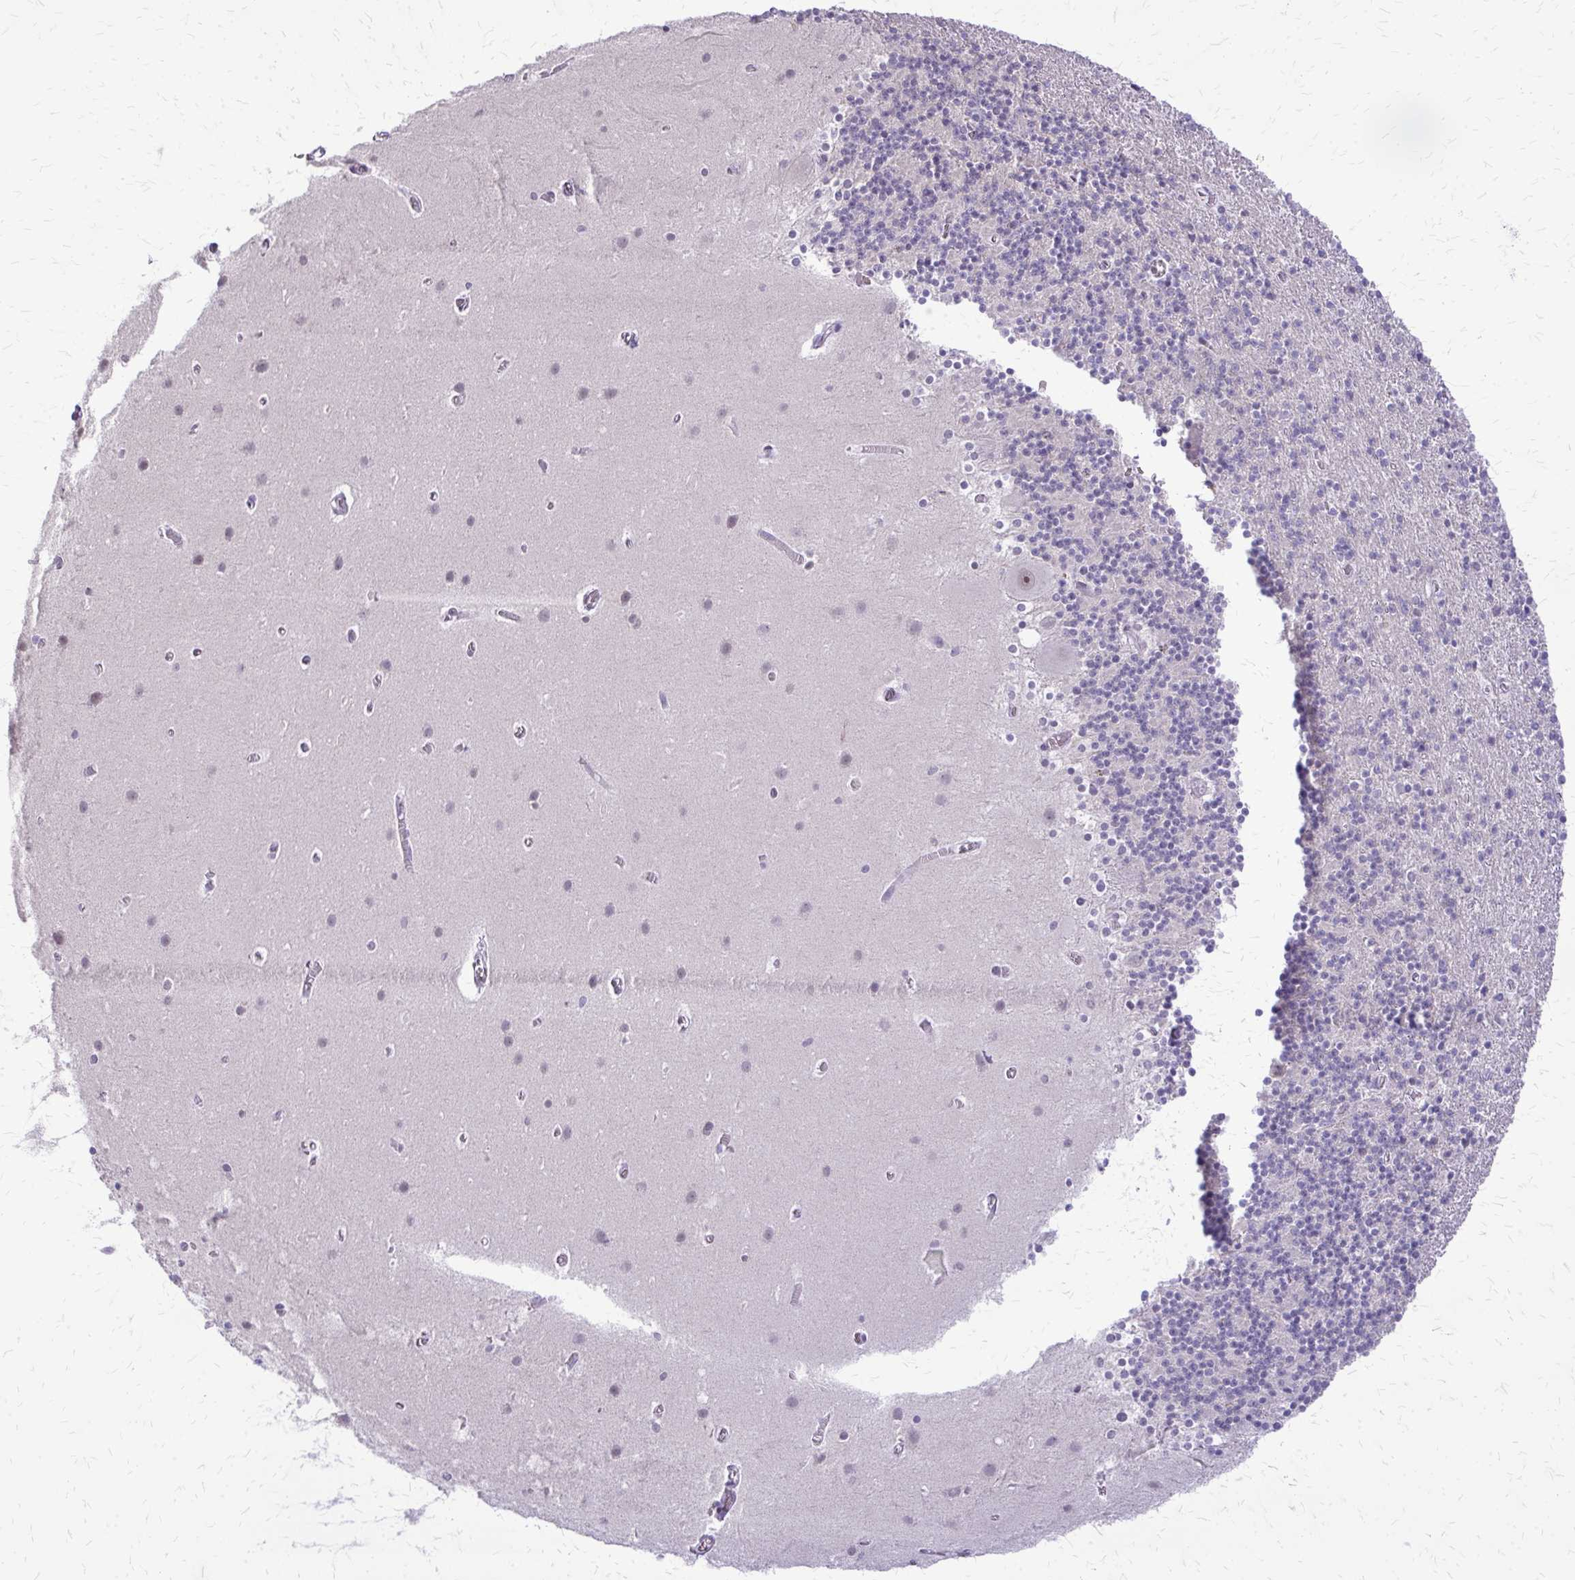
{"staining": {"intensity": "negative", "quantity": "none", "location": "none"}, "tissue": "cerebellum", "cell_type": "Cells in granular layer", "image_type": "normal", "snomed": [{"axis": "morphology", "description": "Normal tissue, NOS"}, {"axis": "topography", "description": "Cerebellum"}], "caption": "This is a image of IHC staining of normal cerebellum, which shows no expression in cells in granular layer.", "gene": "PLCB1", "patient": {"sex": "male", "age": 70}}